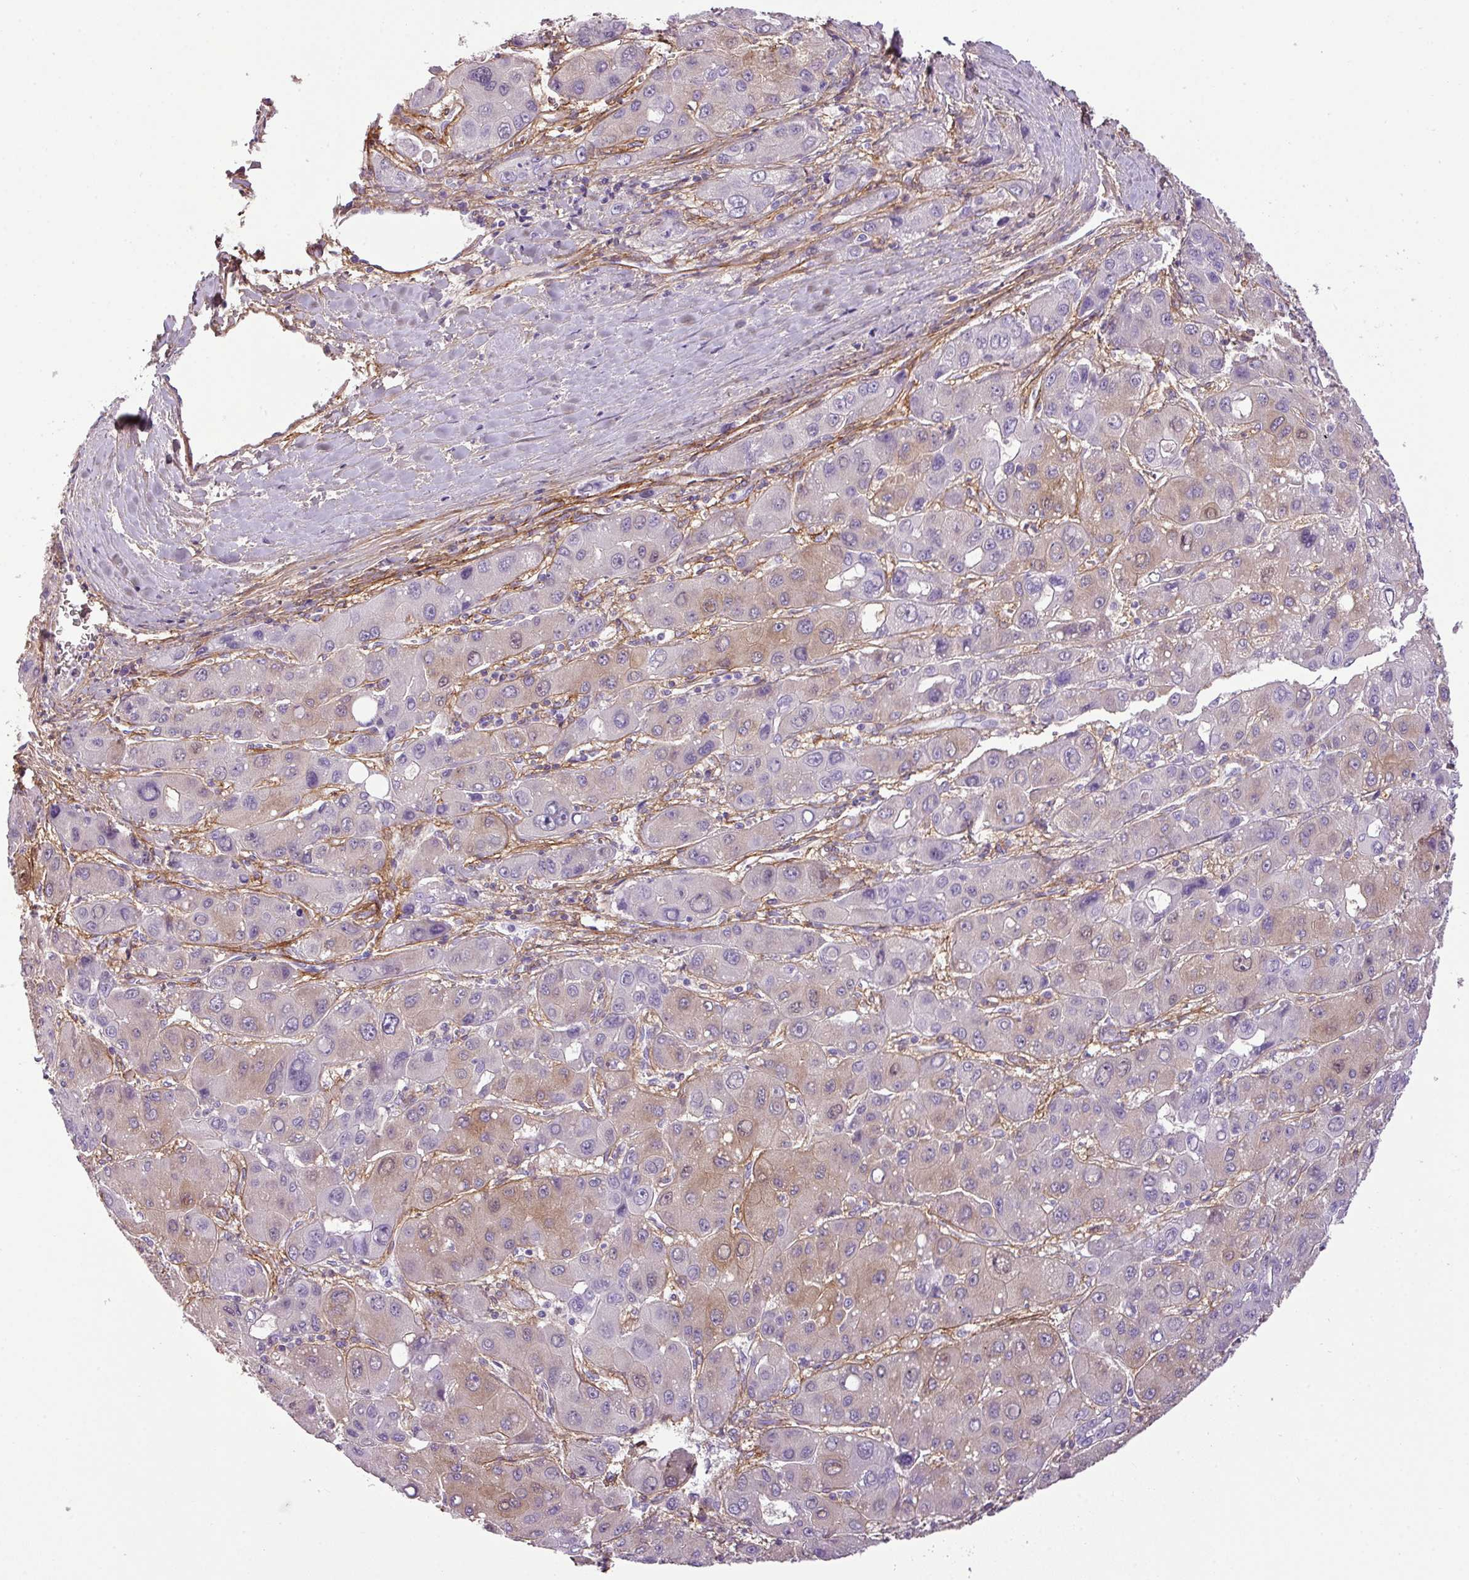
{"staining": {"intensity": "weak", "quantity": "25%-75%", "location": "cytoplasmic/membranous"}, "tissue": "liver cancer", "cell_type": "Tumor cells", "image_type": "cancer", "snomed": [{"axis": "morphology", "description": "Carcinoma, Hepatocellular, NOS"}, {"axis": "topography", "description": "Liver"}], "caption": "A high-resolution photomicrograph shows immunohistochemistry staining of liver cancer, which shows weak cytoplasmic/membranous expression in about 25%-75% of tumor cells.", "gene": "PARD6G", "patient": {"sex": "male", "age": 55}}